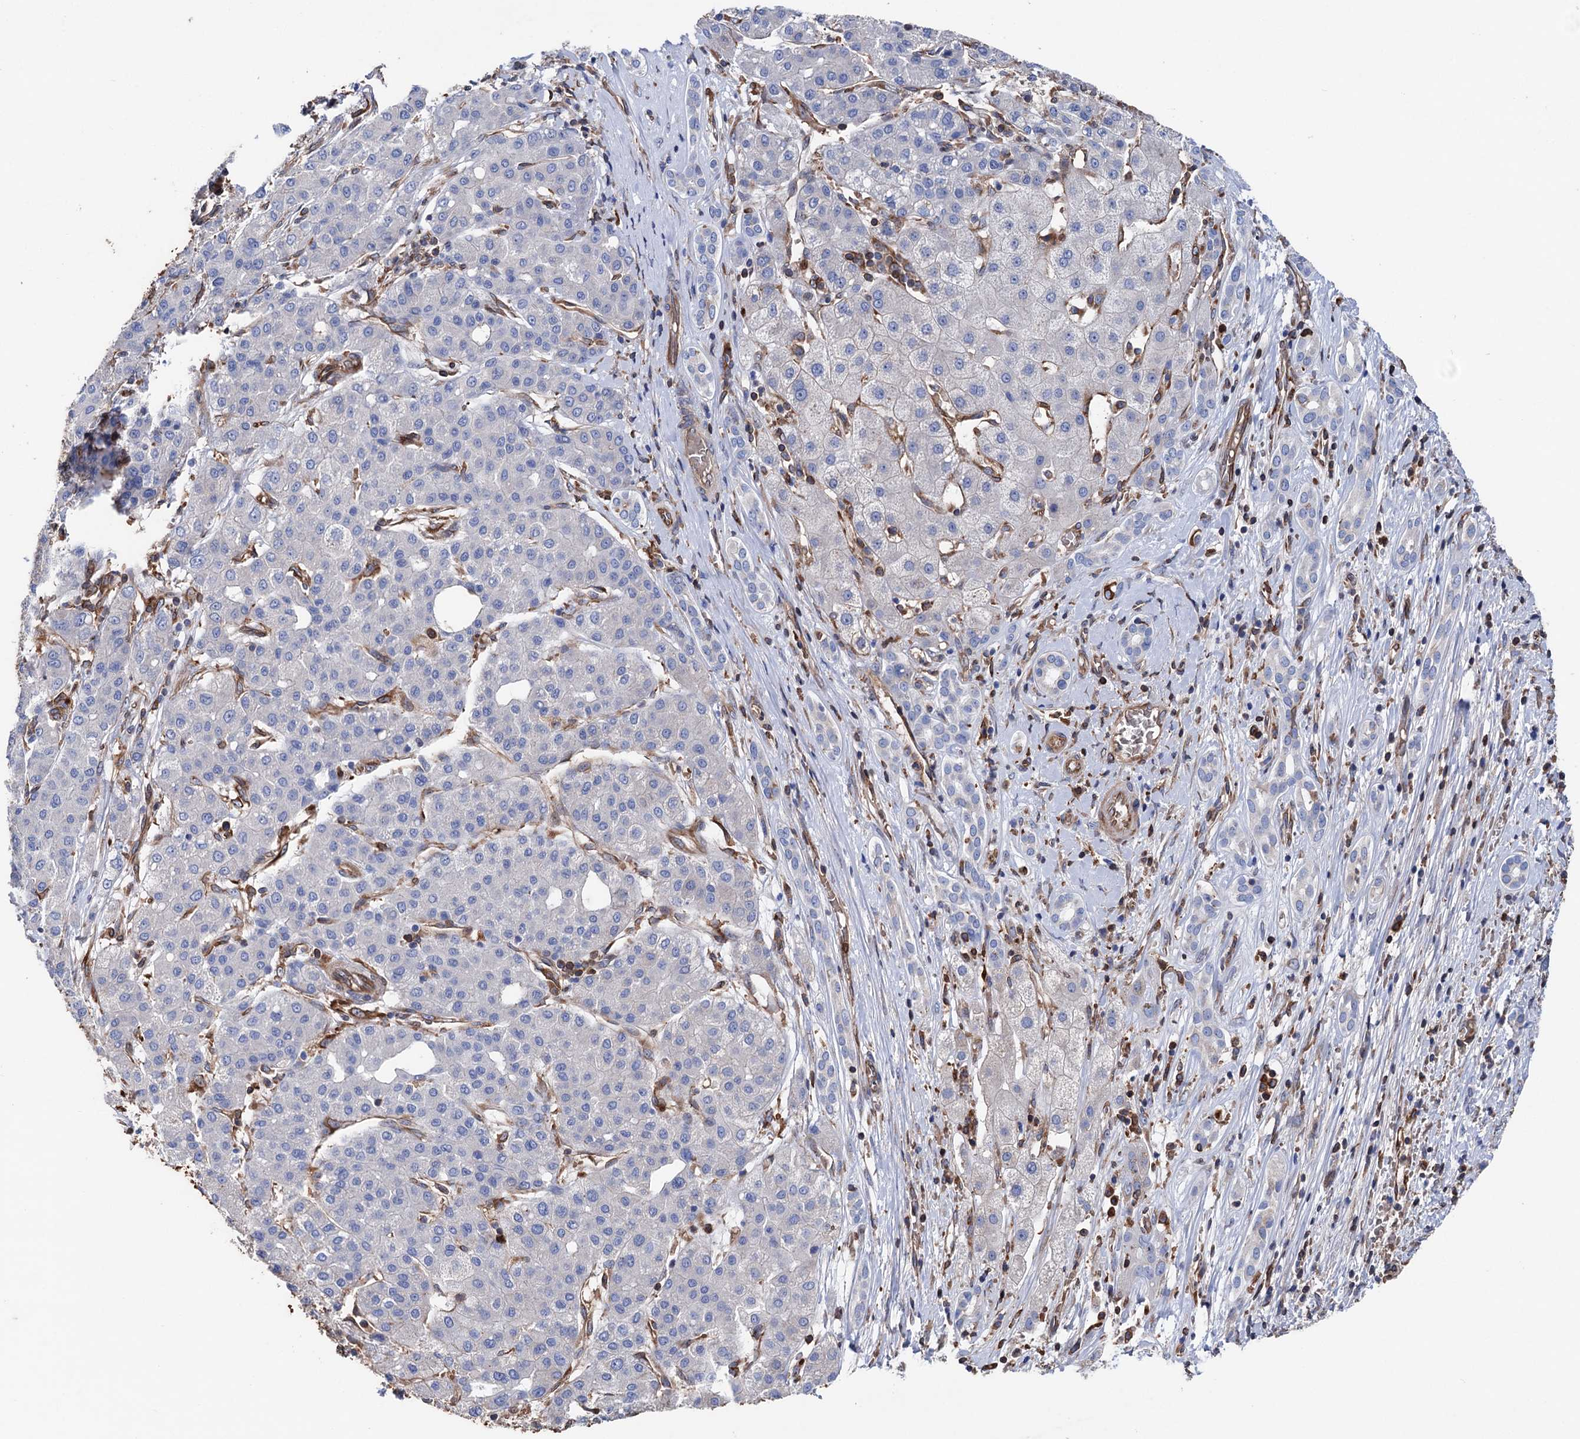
{"staining": {"intensity": "negative", "quantity": "none", "location": "none"}, "tissue": "liver cancer", "cell_type": "Tumor cells", "image_type": "cancer", "snomed": [{"axis": "morphology", "description": "Carcinoma, Hepatocellular, NOS"}, {"axis": "topography", "description": "Liver"}], "caption": "A photomicrograph of hepatocellular carcinoma (liver) stained for a protein exhibits no brown staining in tumor cells.", "gene": "STING1", "patient": {"sex": "male", "age": 65}}